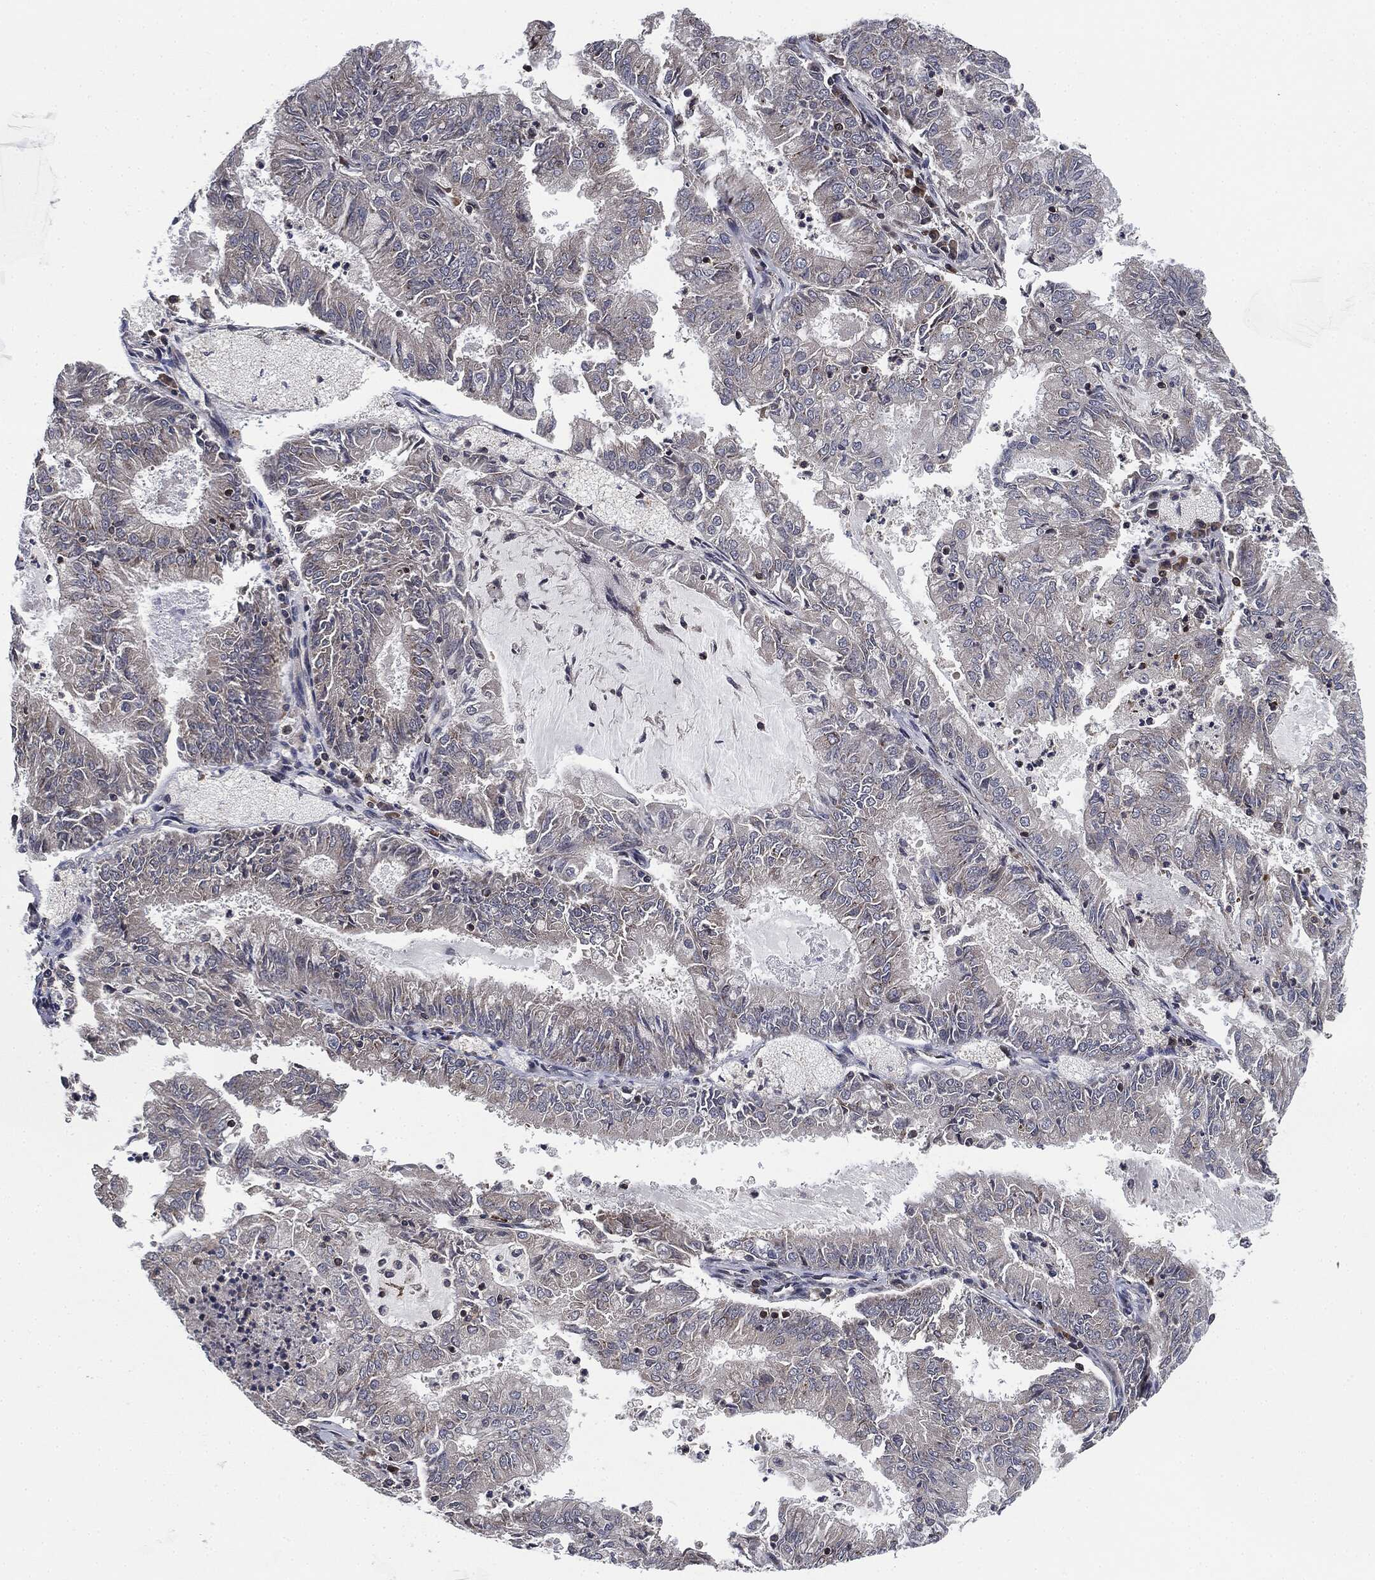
{"staining": {"intensity": "negative", "quantity": "none", "location": "none"}, "tissue": "endometrial cancer", "cell_type": "Tumor cells", "image_type": "cancer", "snomed": [{"axis": "morphology", "description": "Adenocarcinoma, NOS"}, {"axis": "topography", "description": "Endometrium"}], "caption": "IHC of human endometrial cancer exhibits no expression in tumor cells.", "gene": "UBR1", "patient": {"sex": "female", "age": 57}}